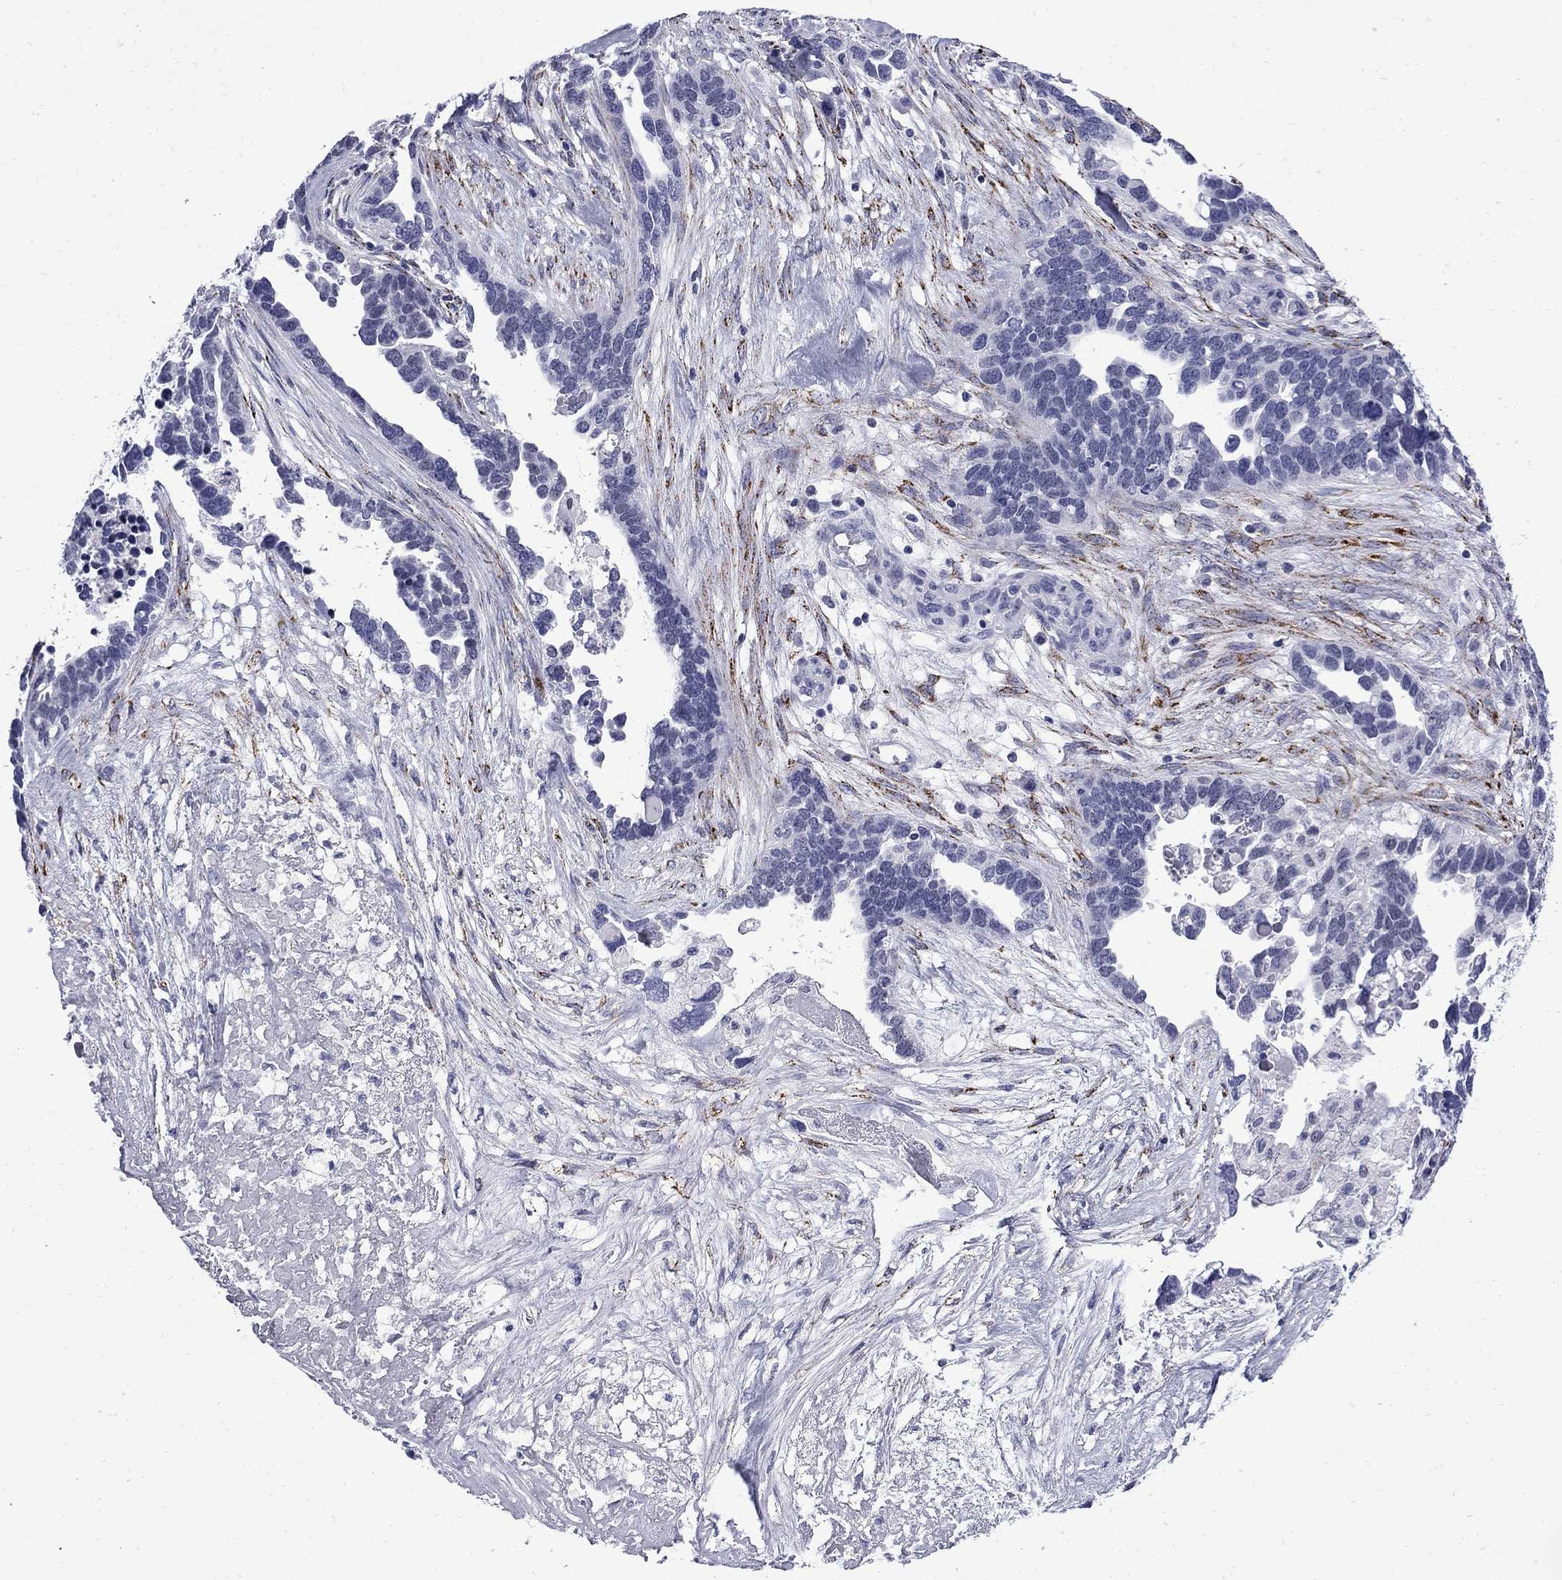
{"staining": {"intensity": "negative", "quantity": "none", "location": "none"}, "tissue": "ovarian cancer", "cell_type": "Tumor cells", "image_type": "cancer", "snomed": [{"axis": "morphology", "description": "Cystadenocarcinoma, serous, NOS"}, {"axis": "topography", "description": "Ovary"}], "caption": "The IHC histopathology image has no significant positivity in tumor cells of ovarian cancer tissue.", "gene": "MGARP", "patient": {"sex": "female", "age": 54}}